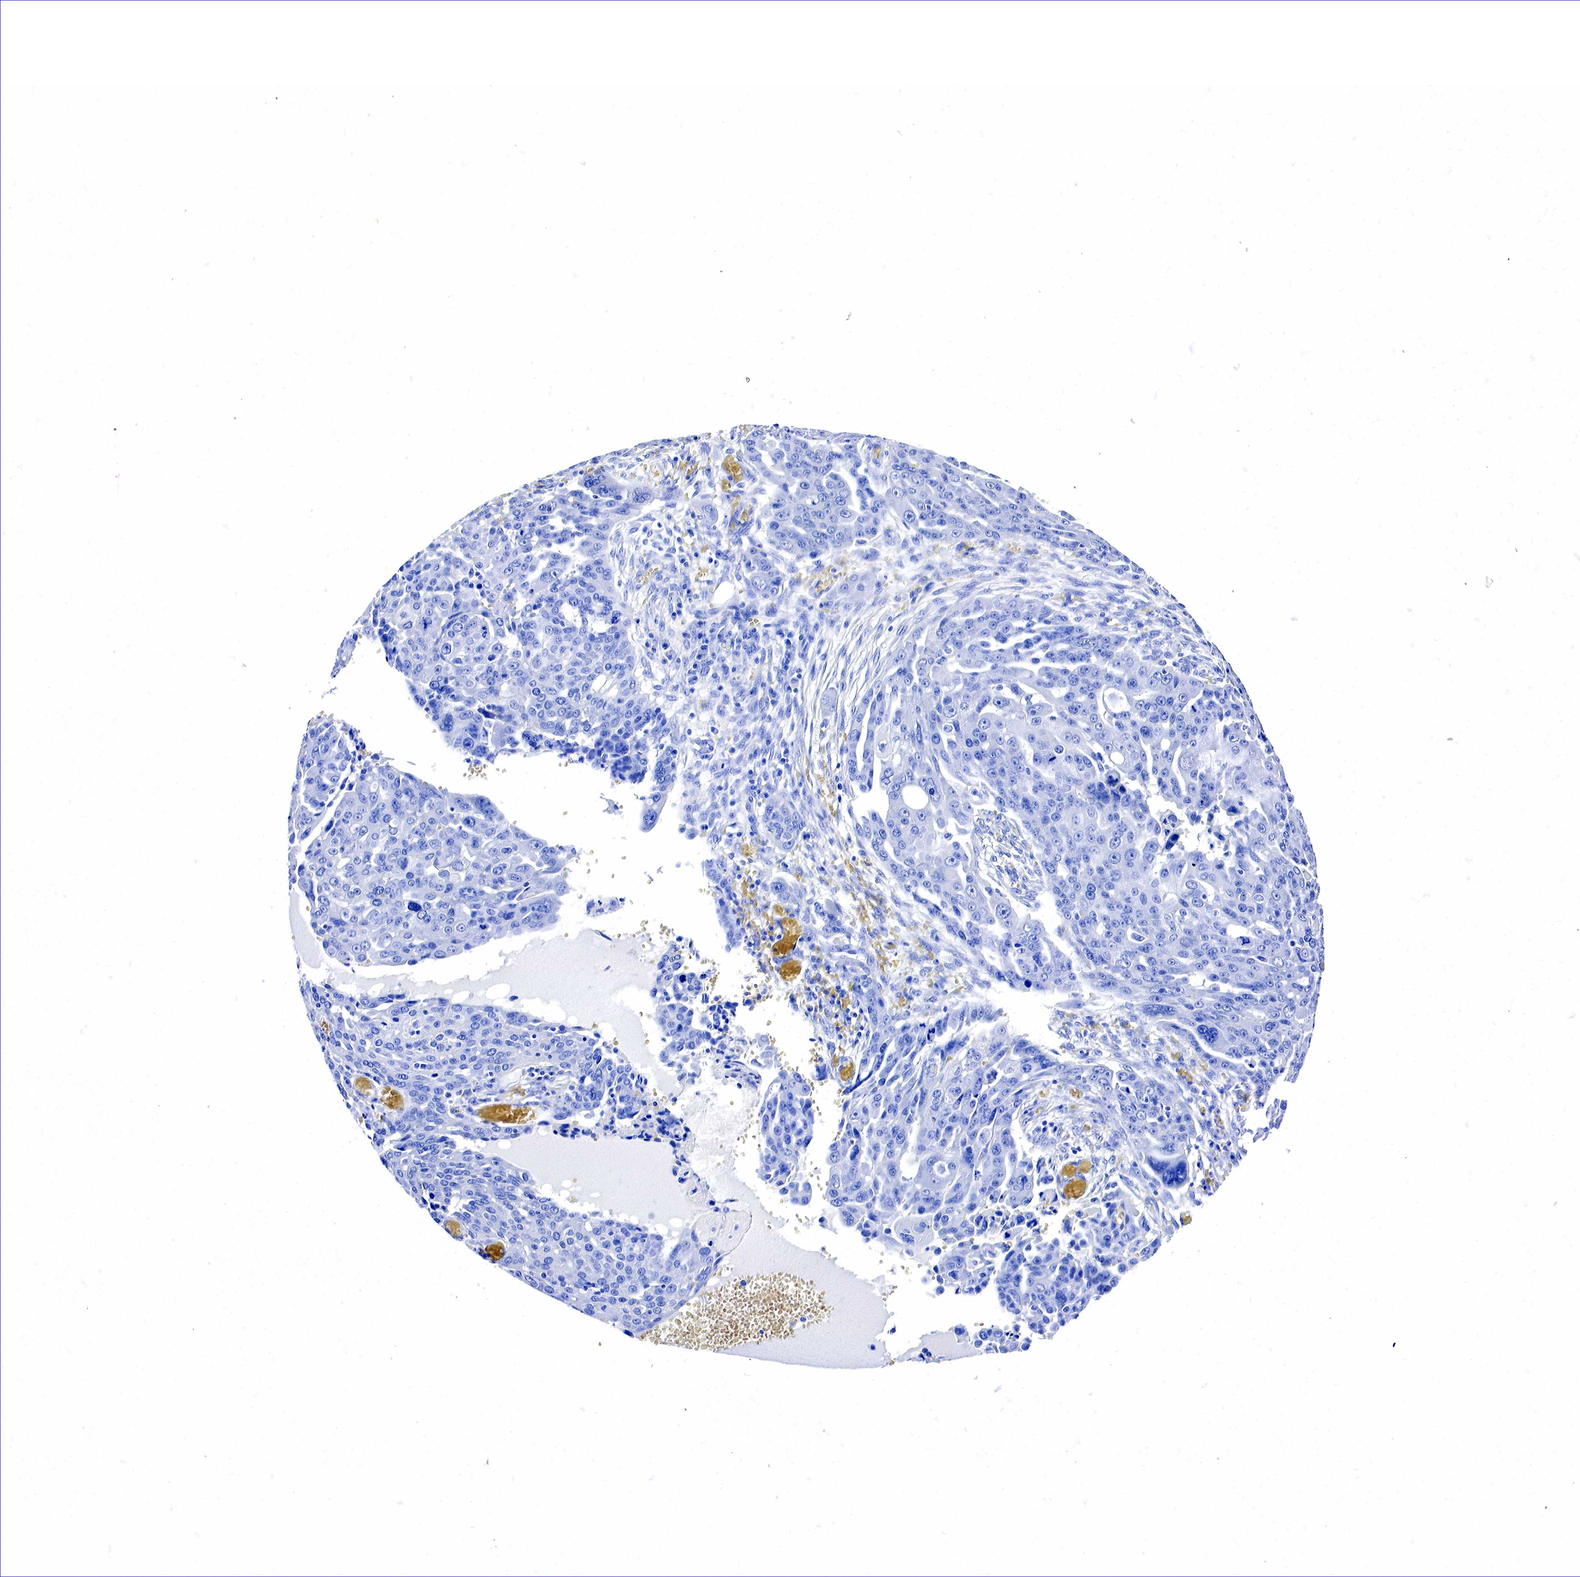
{"staining": {"intensity": "negative", "quantity": "none", "location": "none"}, "tissue": "ovarian cancer", "cell_type": "Tumor cells", "image_type": "cancer", "snomed": [{"axis": "morphology", "description": "Carcinoma, endometroid"}, {"axis": "topography", "description": "Ovary"}], "caption": "The photomicrograph exhibits no staining of tumor cells in endometroid carcinoma (ovarian). The staining is performed using DAB (3,3'-diaminobenzidine) brown chromogen with nuclei counter-stained in using hematoxylin.", "gene": "ACP3", "patient": {"sex": "female", "age": 75}}